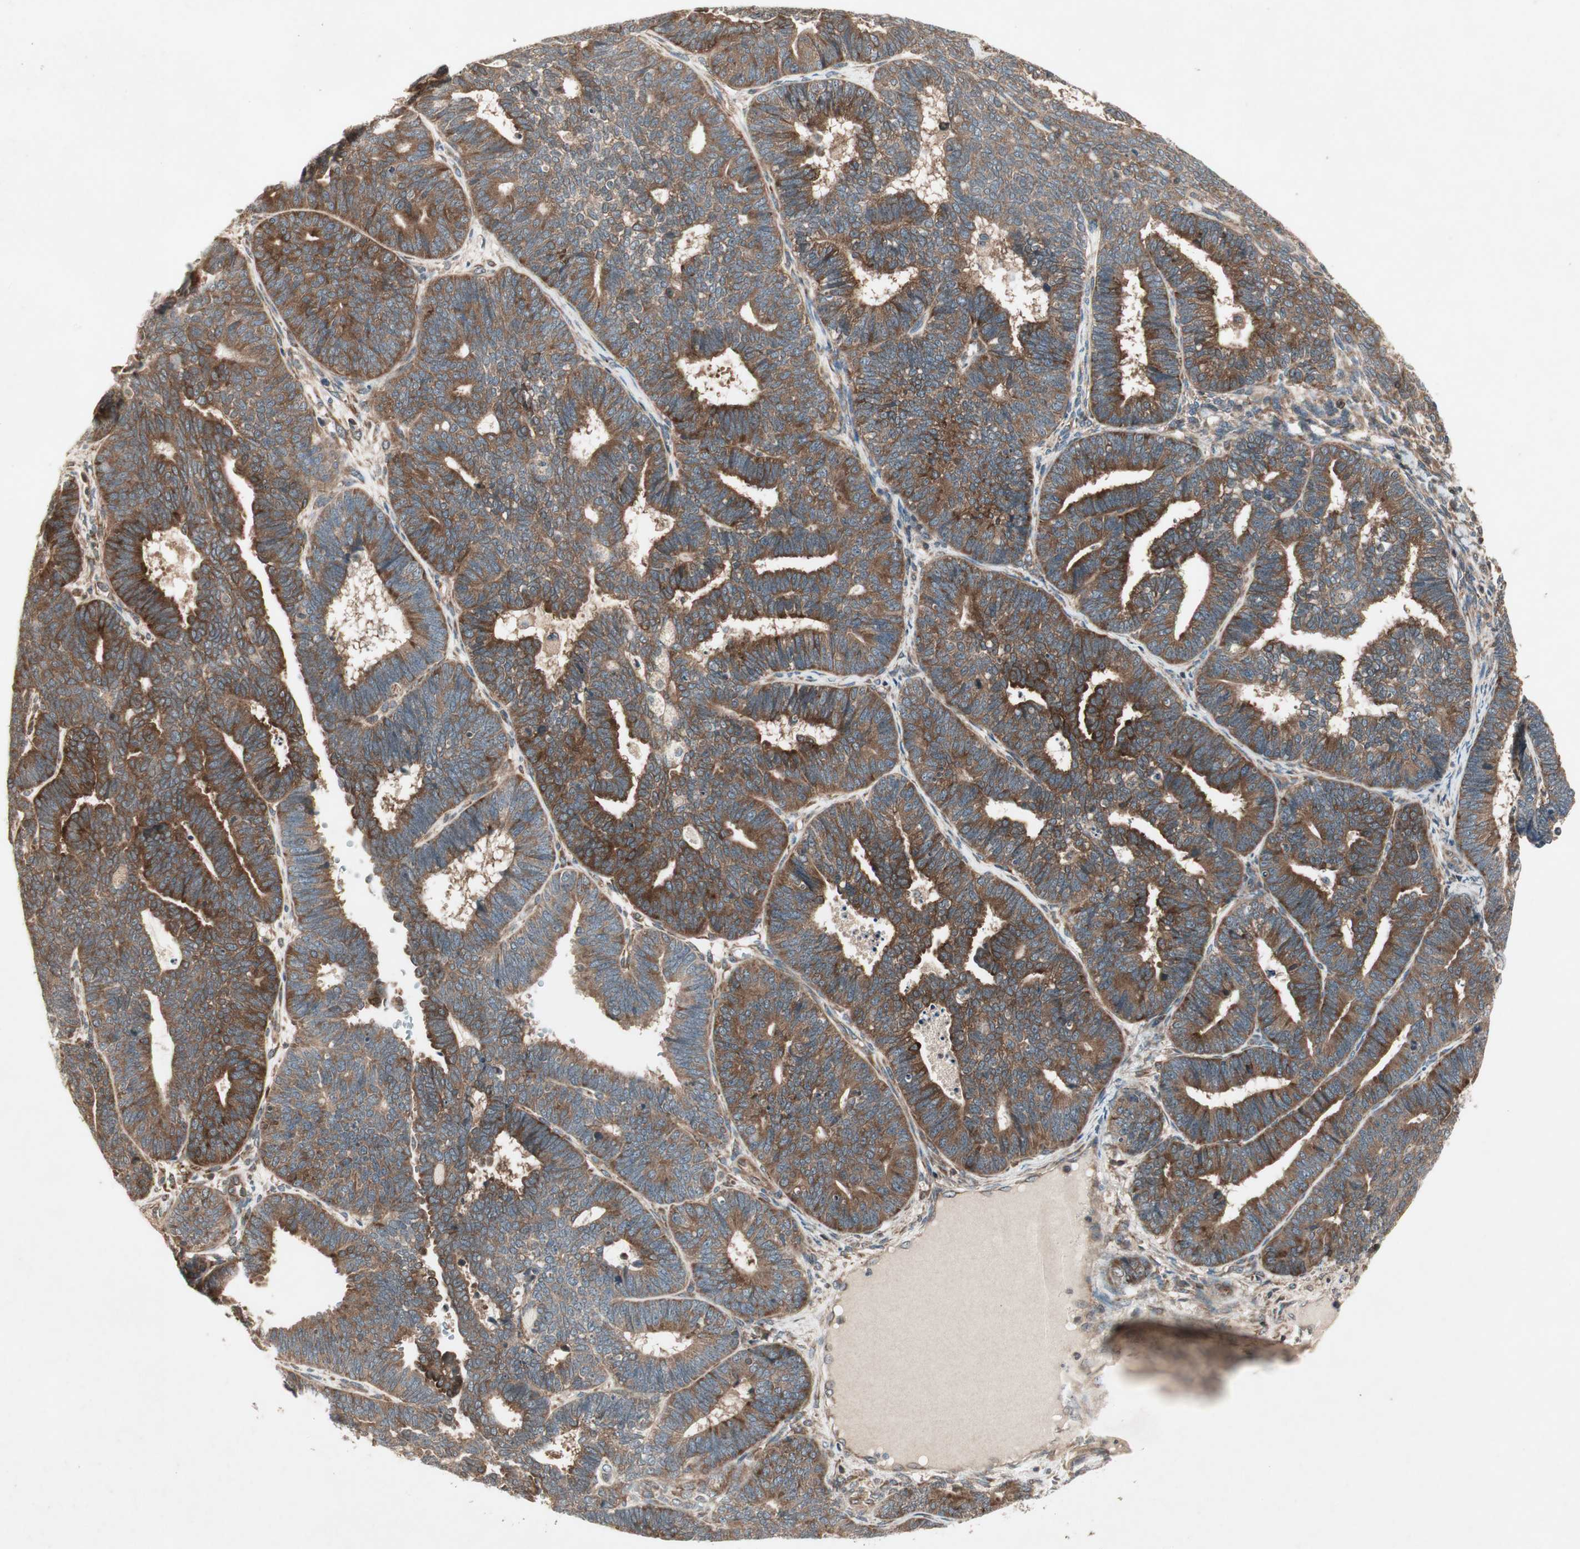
{"staining": {"intensity": "moderate", "quantity": "25%-75%", "location": "cytoplasmic/membranous"}, "tissue": "endometrial cancer", "cell_type": "Tumor cells", "image_type": "cancer", "snomed": [{"axis": "morphology", "description": "Adenocarcinoma, NOS"}, {"axis": "topography", "description": "Endometrium"}], "caption": "Tumor cells show moderate cytoplasmic/membranous staining in approximately 25%-75% of cells in endometrial cancer.", "gene": "IRS1", "patient": {"sex": "female", "age": 70}}